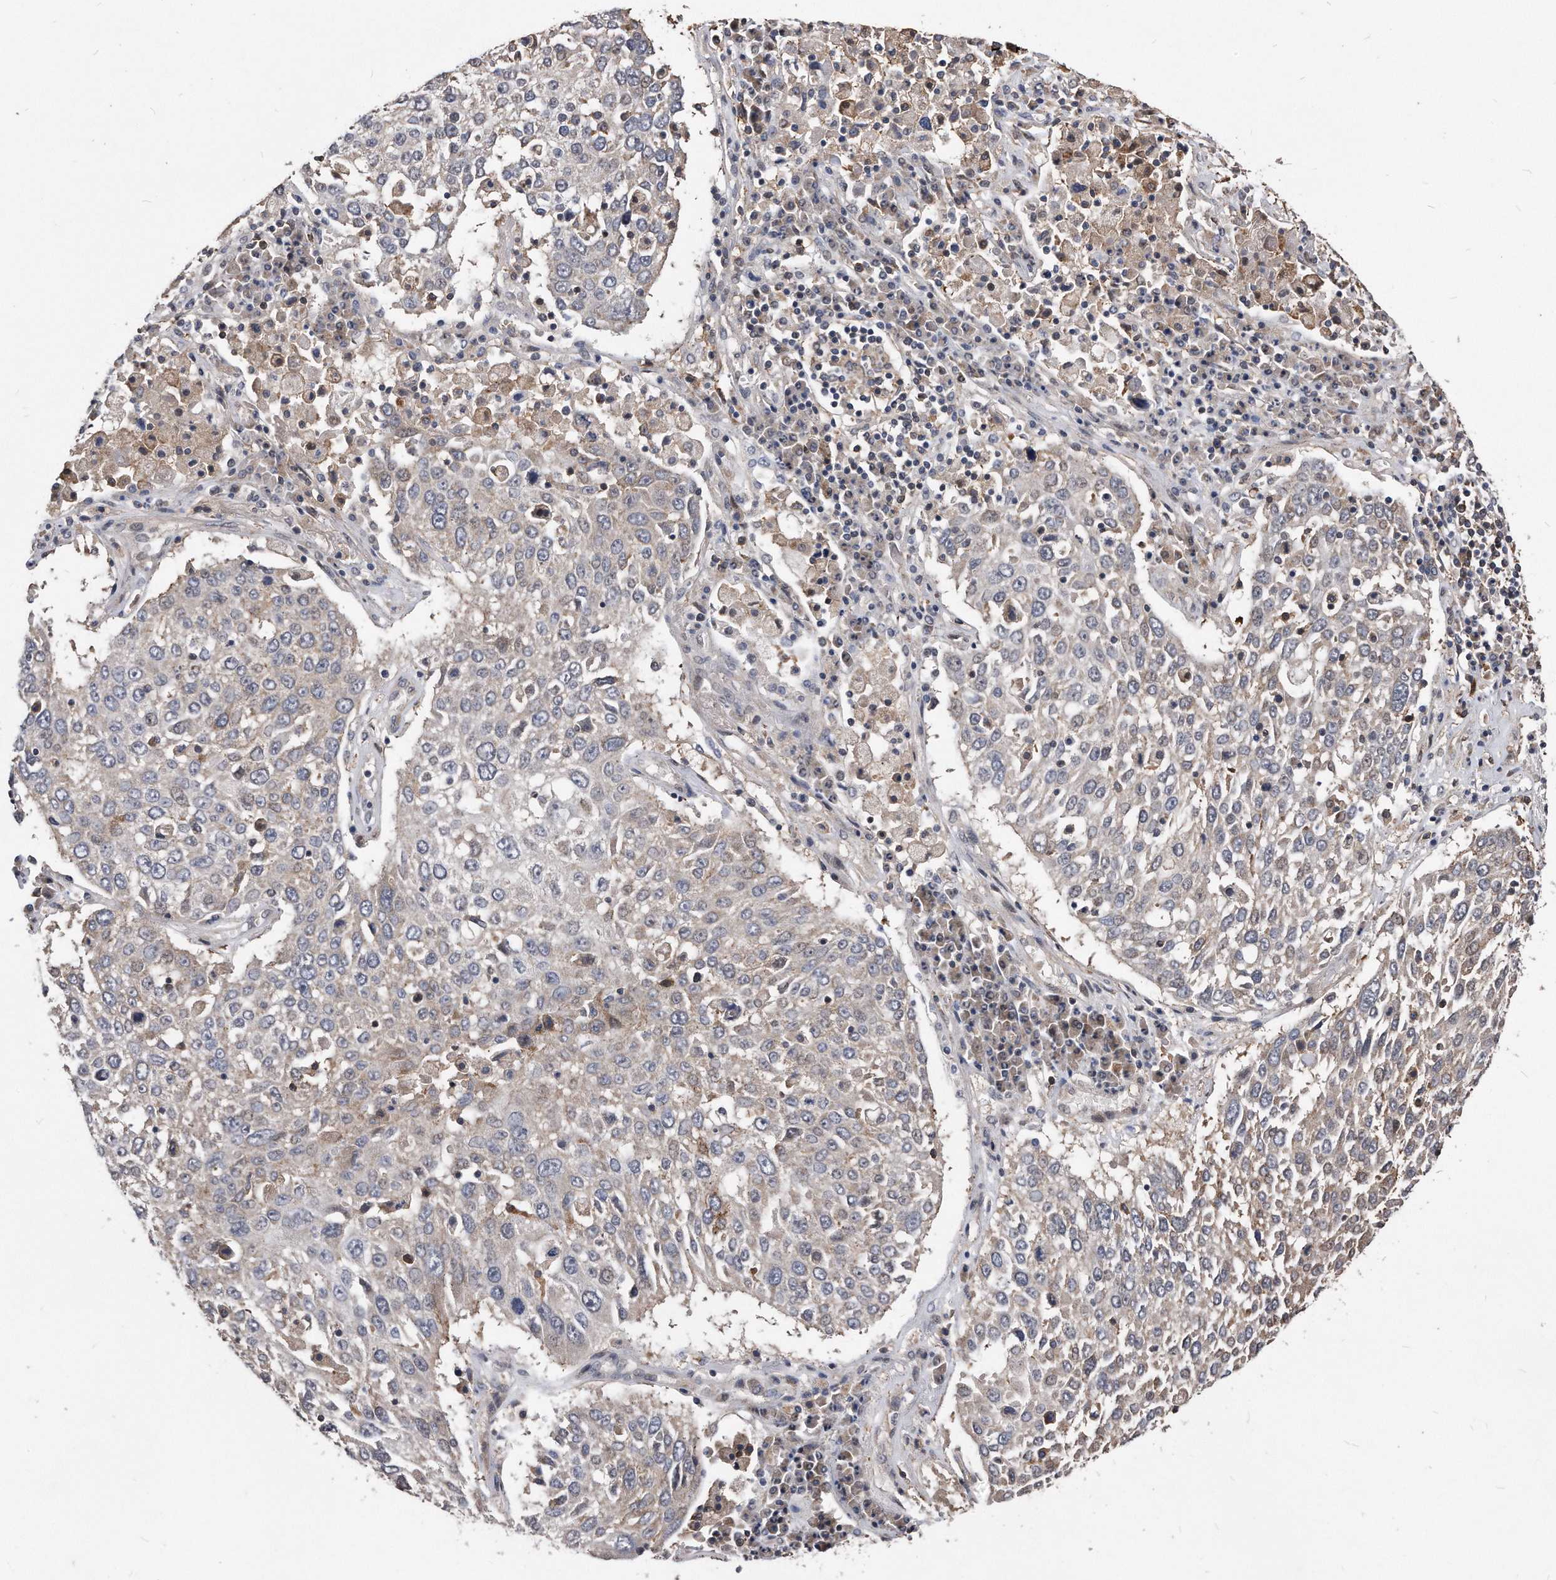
{"staining": {"intensity": "weak", "quantity": "<25%", "location": "cytoplasmic/membranous"}, "tissue": "lung cancer", "cell_type": "Tumor cells", "image_type": "cancer", "snomed": [{"axis": "morphology", "description": "Squamous cell carcinoma, NOS"}, {"axis": "topography", "description": "Lung"}], "caption": "Micrograph shows no protein expression in tumor cells of squamous cell carcinoma (lung) tissue.", "gene": "IL20RA", "patient": {"sex": "male", "age": 65}}